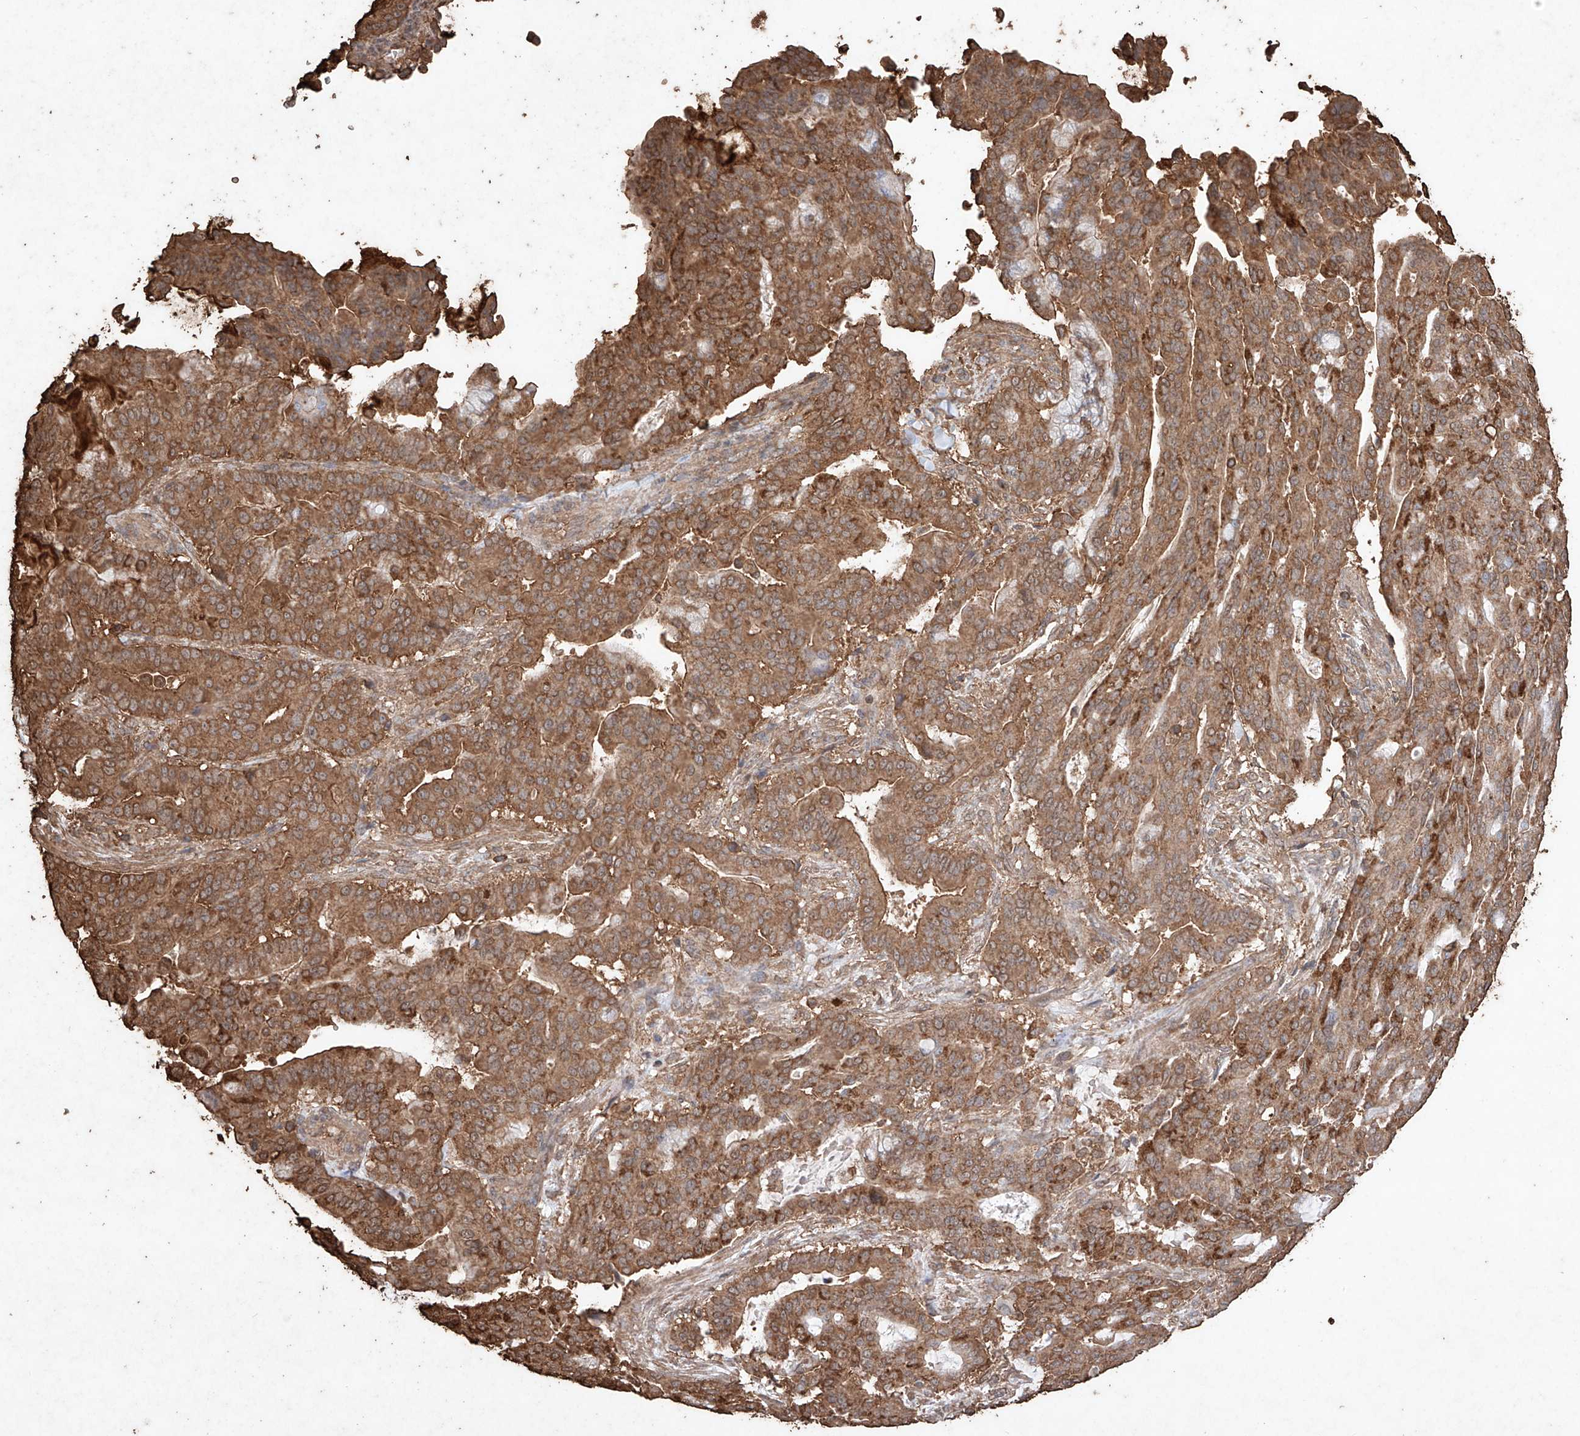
{"staining": {"intensity": "moderate", "quantity": ">75%", "location": "cytoplasmic/membranous"}, "tissue": "pancreatic cancer", "cell_type": "Tumor cells", "image_type": "cancer", "snomed": [{"axis": "morphology", "description": "Adenocarcinoma, NOS"}, {"axis": "topography", "description": "Pancreas"}], "caption": "Protein expression analysis of human pancreatic cancer reveals moderate cytoplasmic/membranous expression in approximately >75% of tumor cells.", "gene": "M6PR", "patient": {"sex": "male", "age": 63}}